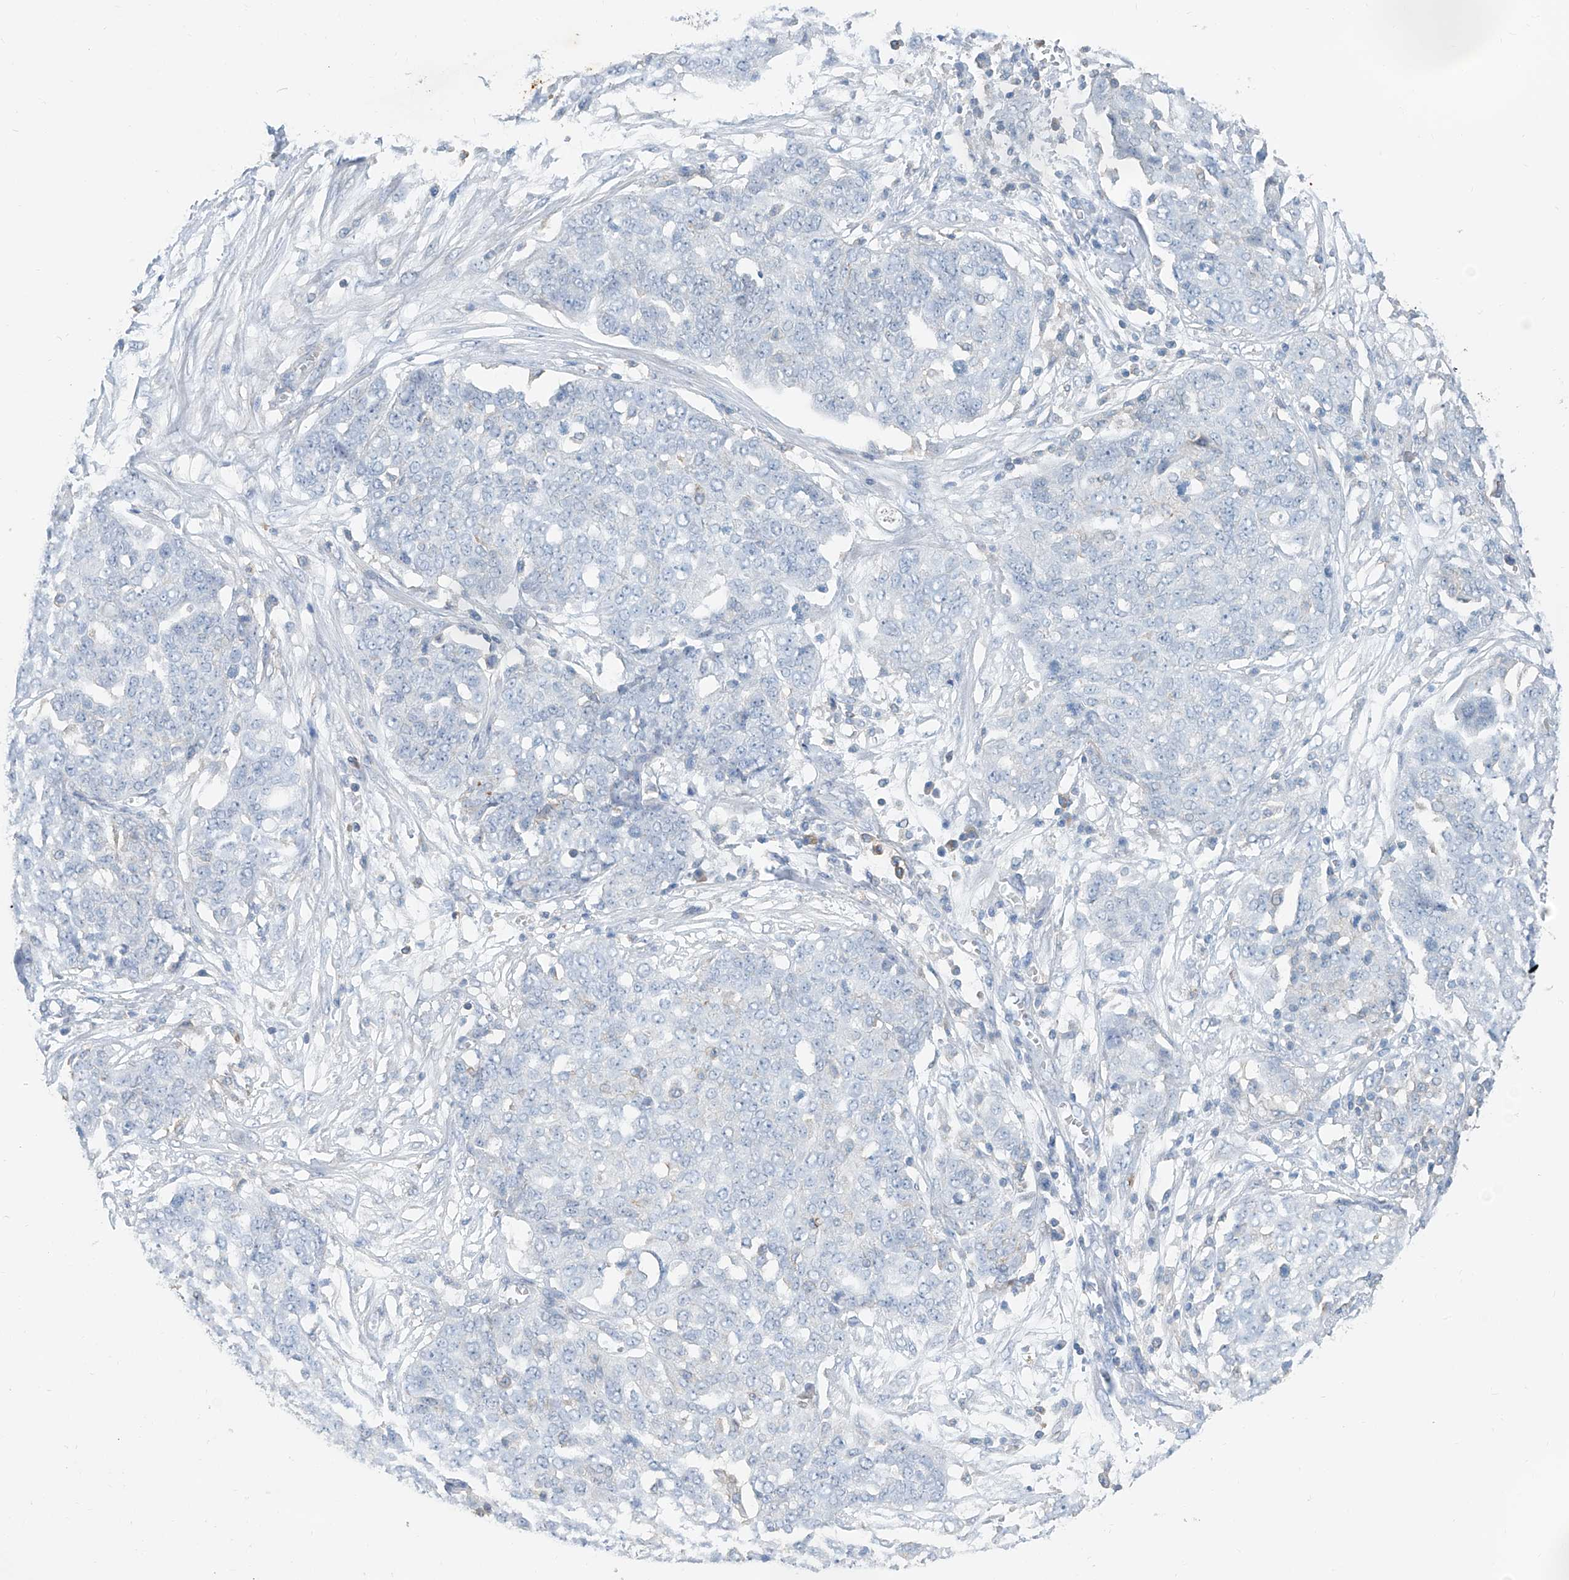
{"staining": {"intensity": "negative", "quantity": "none", "location": "none"}, "tissue": "ovarian cancer", "cell_type": "Tumor cells", "image_type": "cancer", "snomed": [{"axis": "morphology", "description": "Cystadenocarcinoma, serous, NOS"}, {"axis": "topography", "description": "Soft tissue"}, {"axis": "topography", "description": "Ovary"}], "caption": "Tumor cells are negative for protein expression in human ovarian cancer.", "gene": "ANKRD34A", "patient": {"sex": "female", "age": 57}}